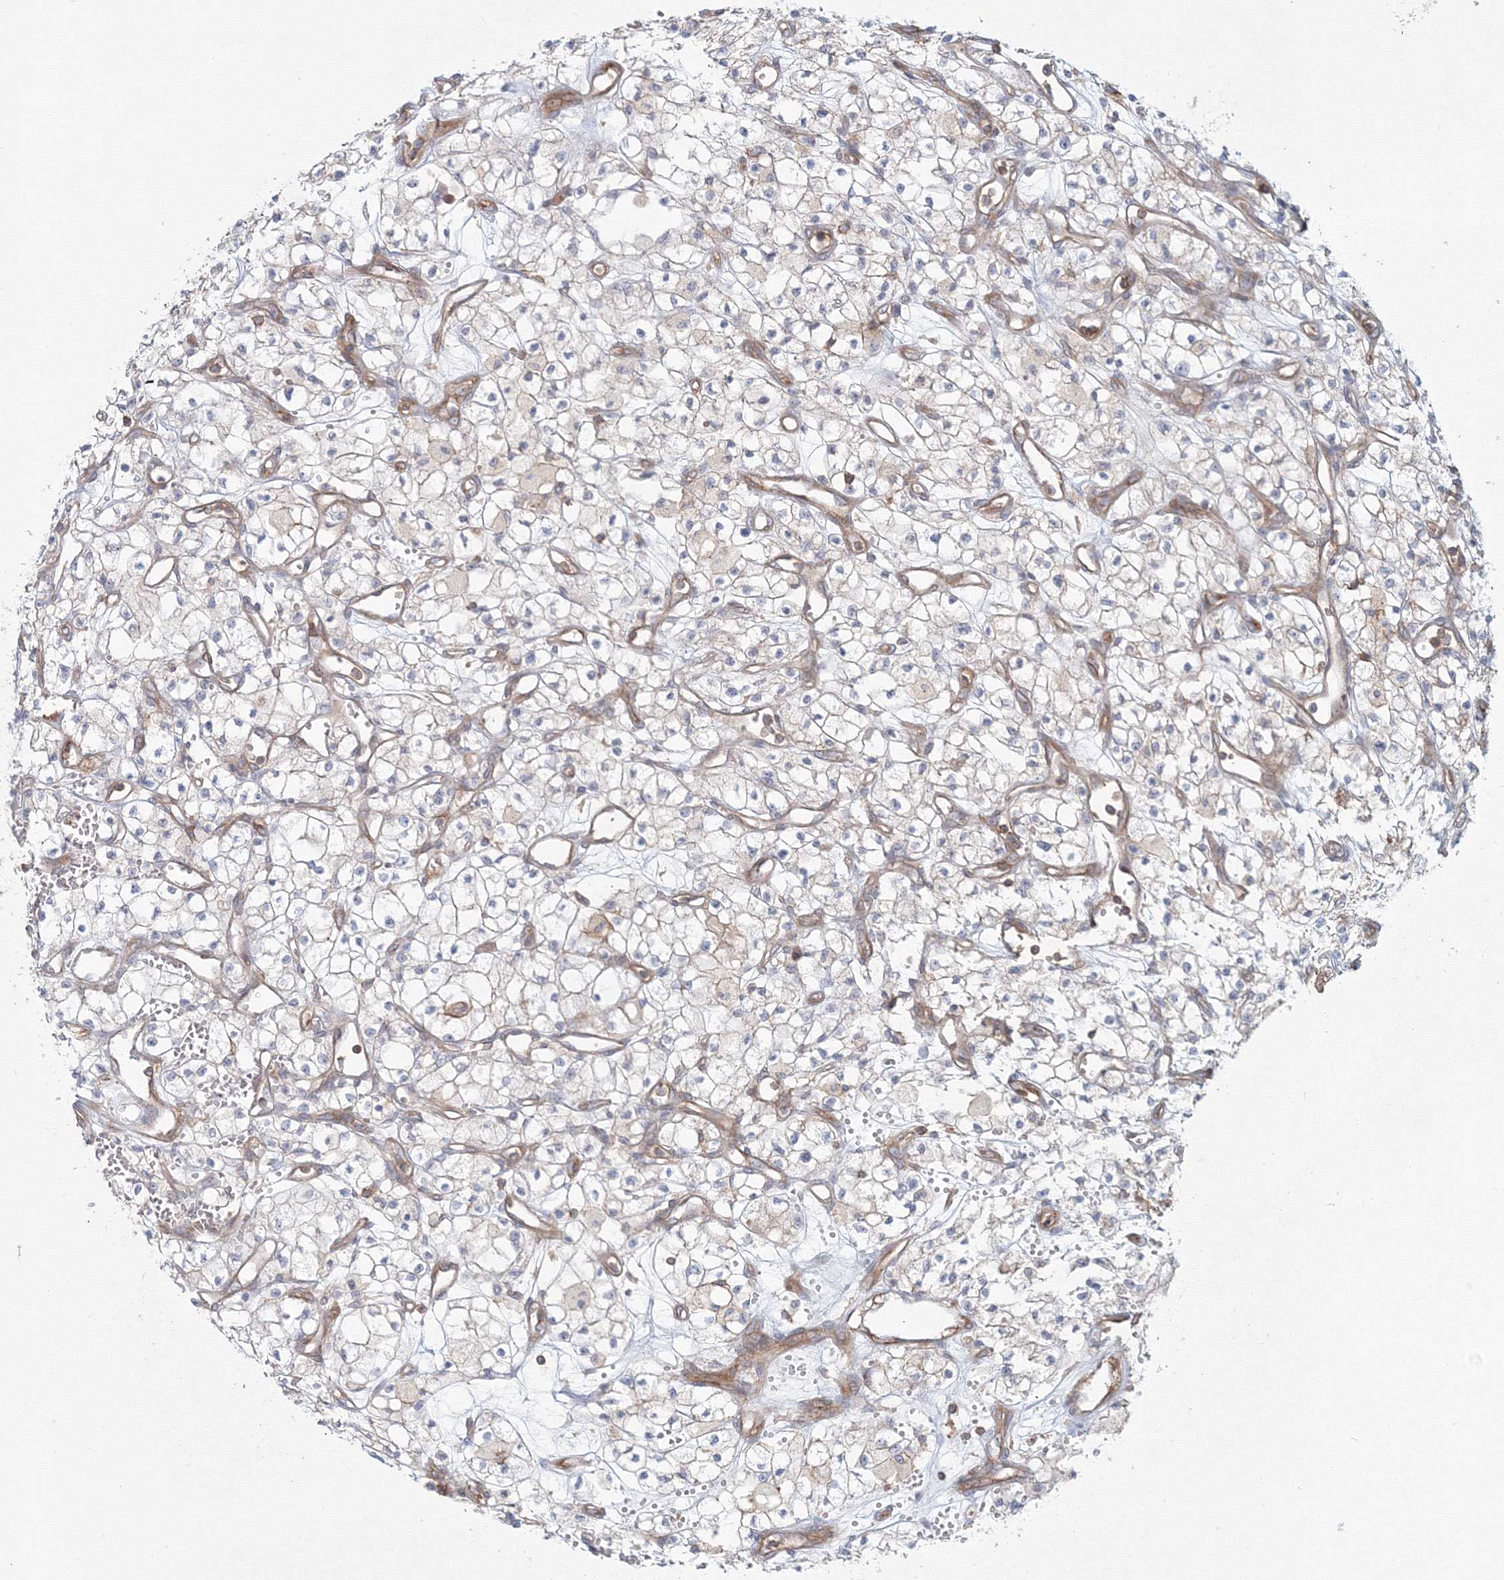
{"staining": {"intensity": "negative", "quantity": "none", "location": "none"}, "tissue": "renal cancer", "cell_type": "Tumor cells", "image_type": "cancer", "snomed": [{"axis": "morphology", "description": "Adenocarcinoma, NOS"}, {"axis": "topography", "description": "Kidney"}], "caption": "Immunohistochemical staining of renal adenocarcinoma reveals no significant expression in tumor cells. The staining was performed using DAB (3,3'-diaminobenzidine) to visualize the protein expression in brown, while the nuclei were stained in blue with hematoxylin (Magnification: 20x).", "gene": "SH3PXD2A", "patient": {"sex": "male", "age": 59}}